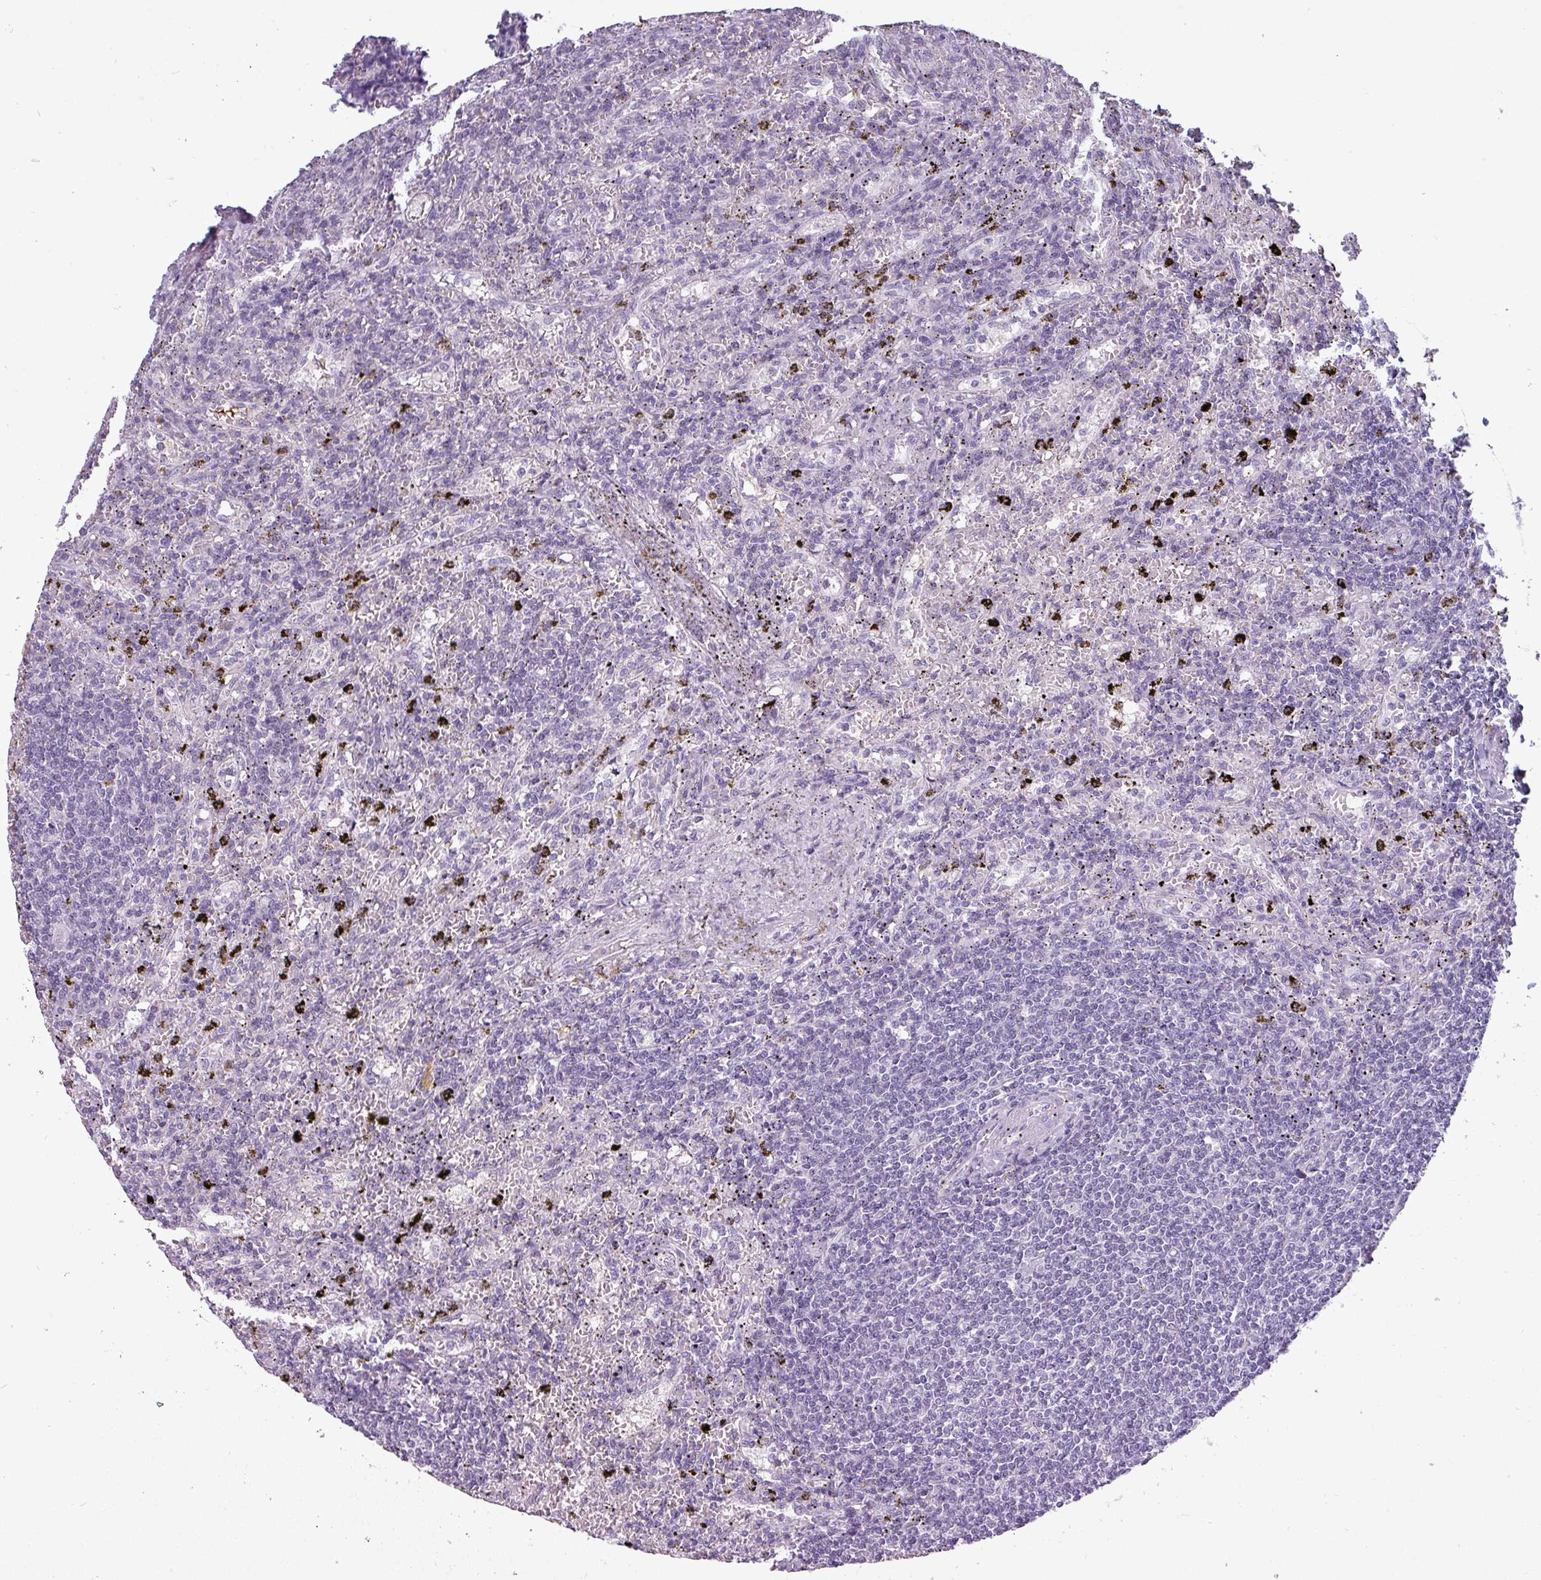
{"staining": {"intensity": "negative", "quantity": "none", "location": "none"}, "tissue": "lymphoma", "cell_type": "Tumor cells", "image_type": "cancer", "snomed": [{"axis": "morphology", "description": "Malignant lymphoma, non-Hodgkin's type, Low grade"}, {"axis": "topography", "description": "Spleen"}], "caption": "IHC histopathology image of neoplastic tissue: human lymphoma stained with DAB shows no significant protein staining in tumor cells. (DAB (3,3'-diaminobenzidine) immunohistochemistry (IHC) visualized using brightfield microscopy, high magnification).", "gene": "SLC26A9", "patient": {"sex": "male", "age": 76}}